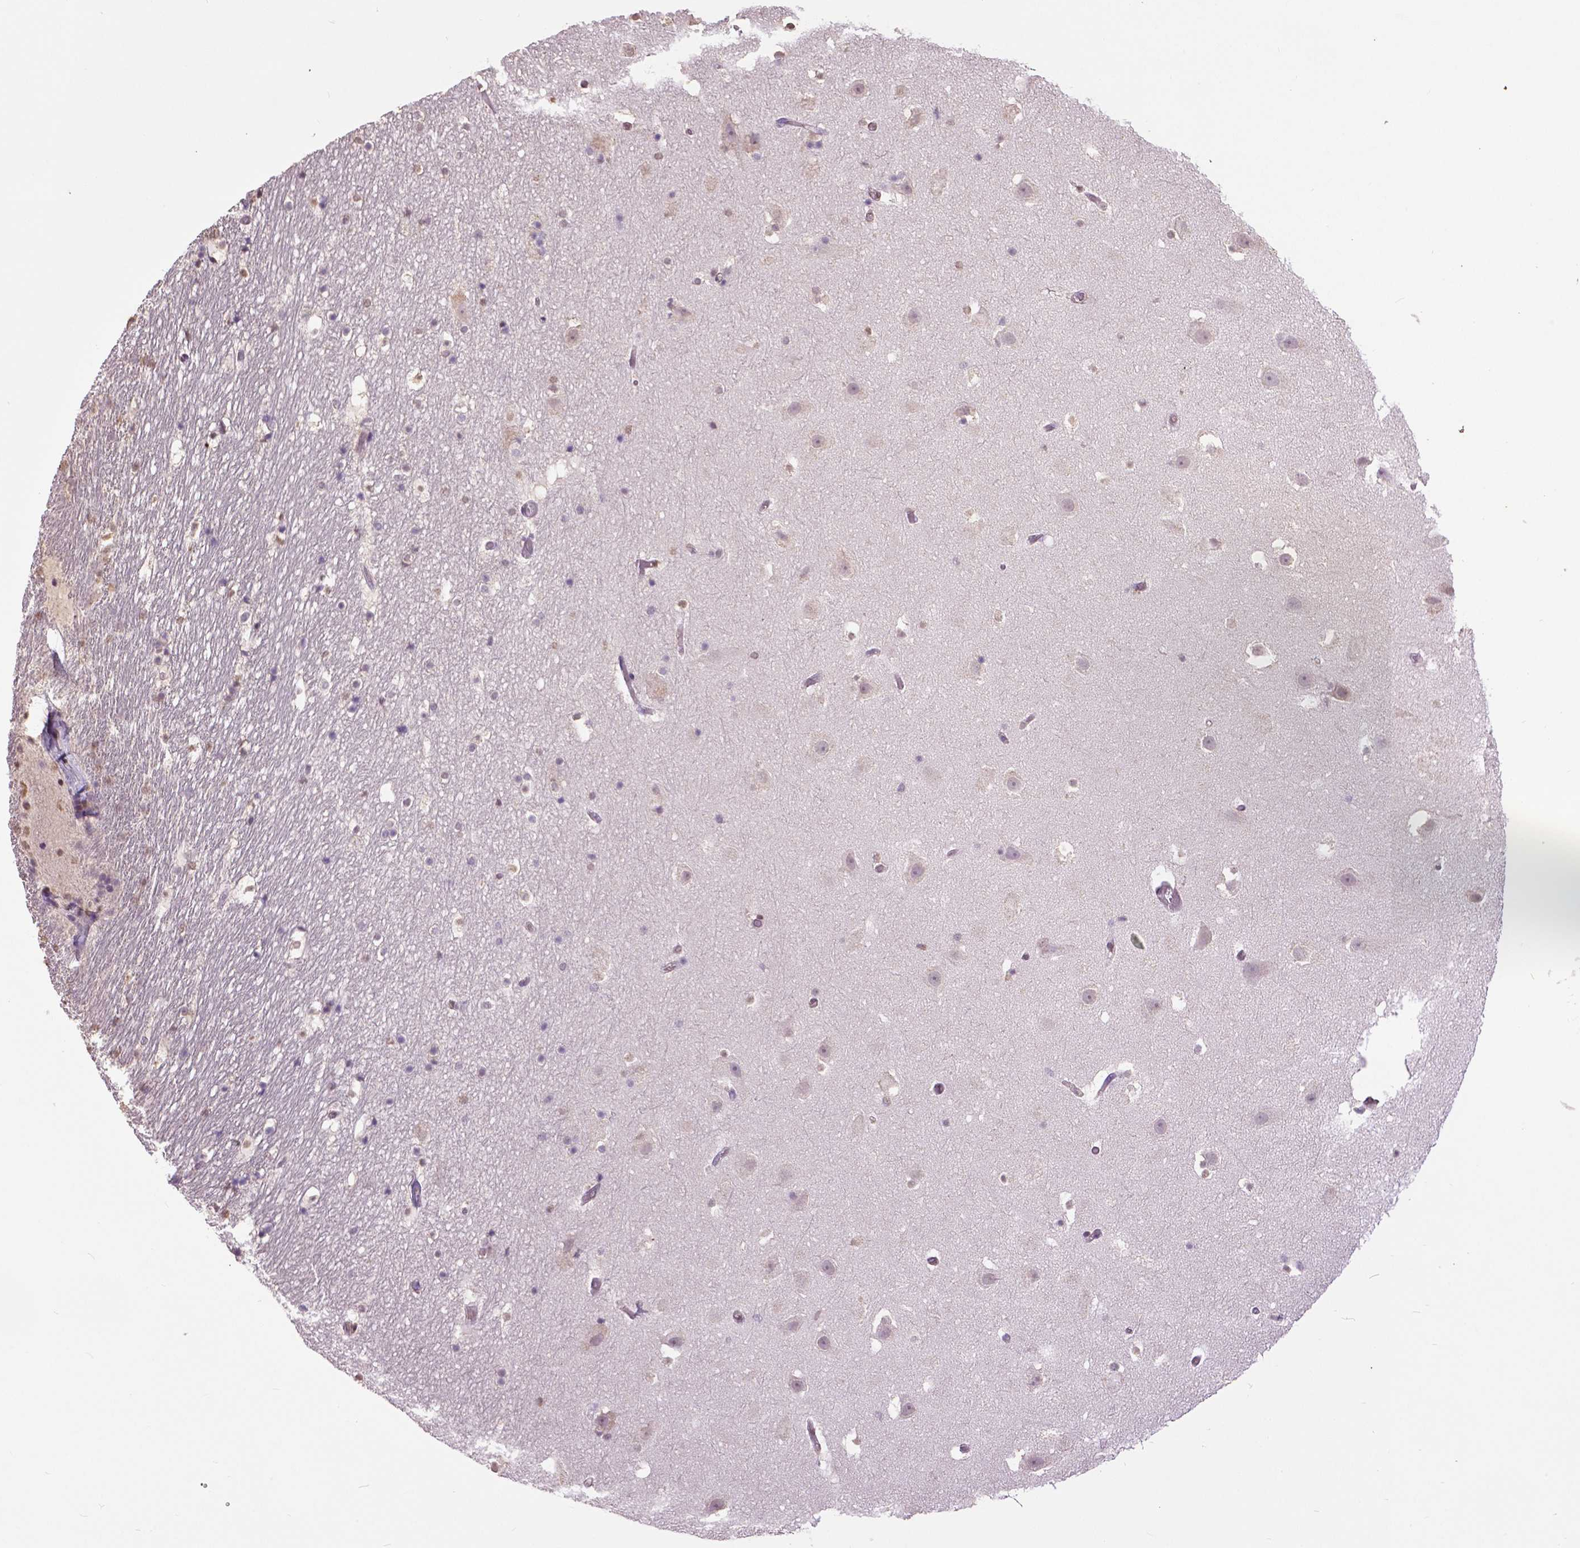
{"staining": {"intensity": "negative", "quantity": "none", "location": "none"}, "tissue": "hippocampus", "cell_type": "Glial cells", "image_type": "normal", "snomed": [{"axis": "morphology", "description": "Normal tissue, NOS"}, {"axis": "topography", "description": "Hippocampus"}], "caption": "There is no significant expression in glial cells of hippocampus. Brightfield microscopy of immunohistochemistry (IHC) stained with DAB (brown) and hematoxylin (blue), captured at high magnification.", "gene": "RUNX3", "patient": {"sex": "male", "age": 26}}